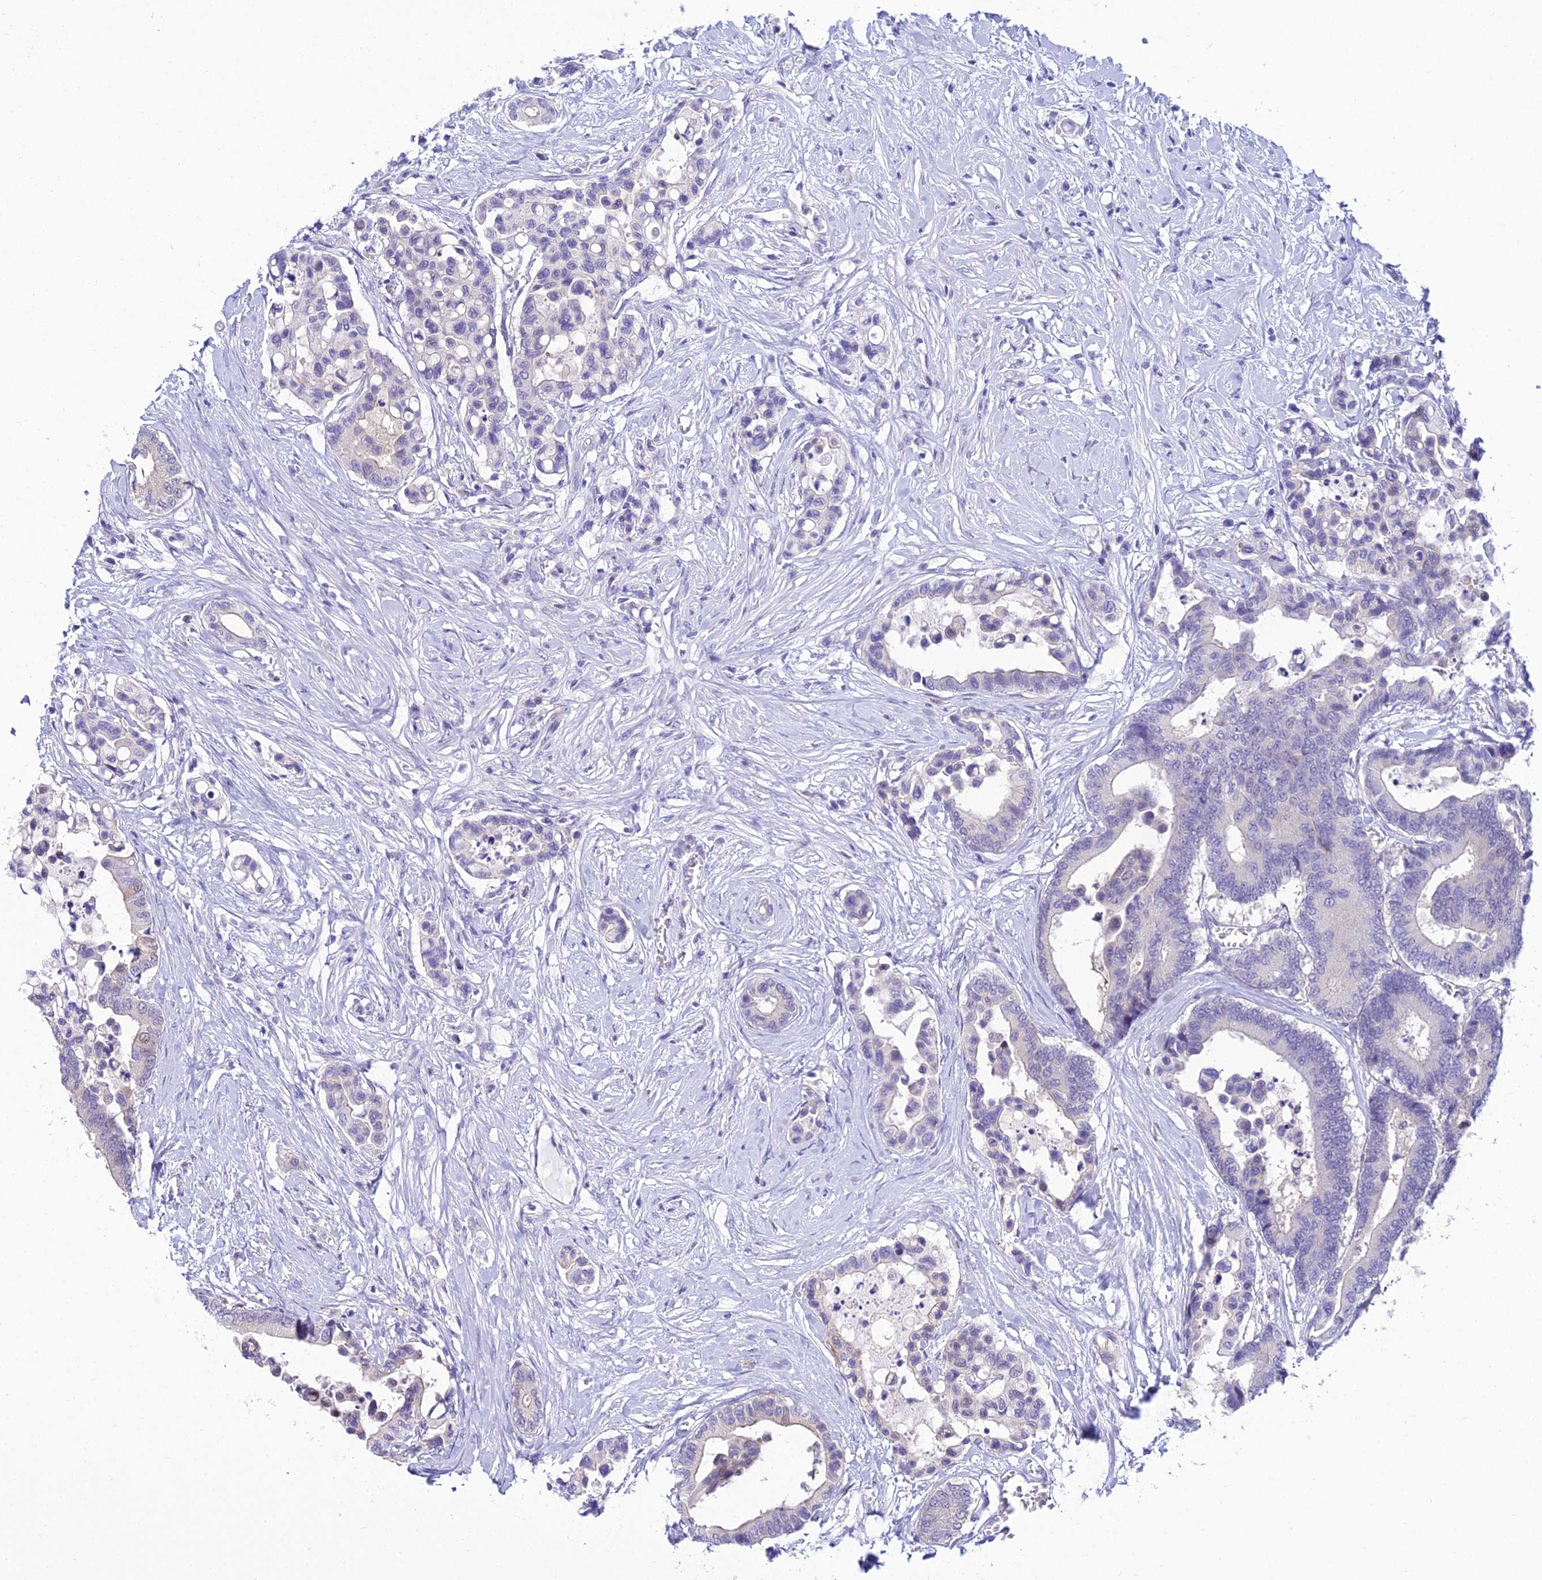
{"staining": {"intensity": "negative", "quantity": "none", "location": "none"}, "tissue": "colorectal cancer", "cell_type": "Tumor cells", "image_type": "cancer", "snomed": [{"axis": "morphology", "description": "Normal tissue, NOS"}, {"axis": "morphology", "description": "Adenocarcinoma, NOS"}, {"axis": "topography", "description": "Colon"}], "caption": "The IHC photomicrograph has no significant positivity in tumor cells of colorectal adenocarcinoma tissue.", "gene": "ZMIZ1", "patient": {"sex": "male", "age": 82}}